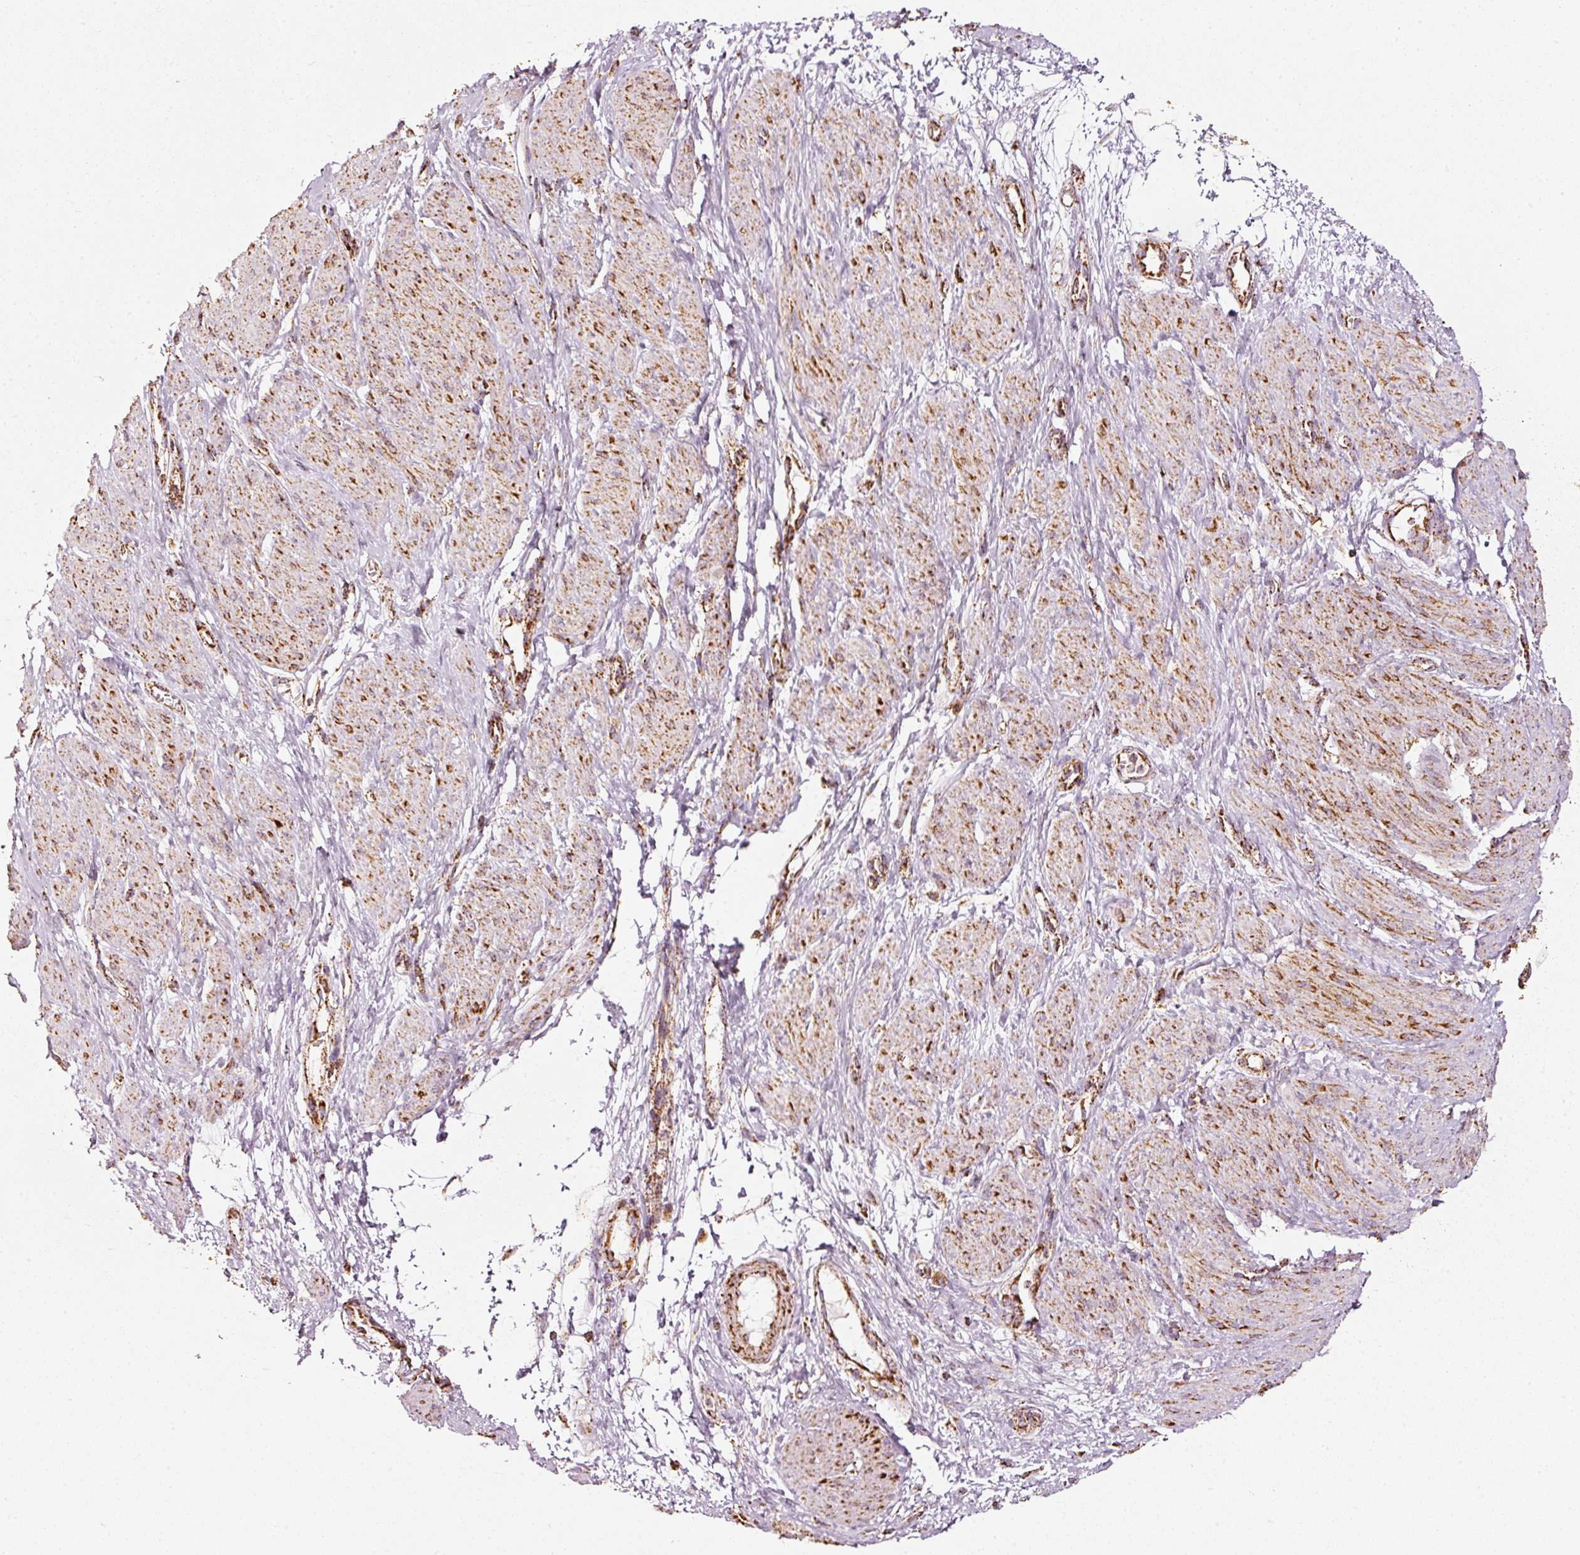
{"staining": {"intensity": "moderate", "quantity": ">75%", "location": "cytoplasmic/membranous"}, "tissue": "smooth muscle", "cell_type": "Smooth muscle cells", "image_type": "normal", "snomed": [{"axis": "morphology", "description": "Normal tissue, NOS"}, {"axis": "topography", "description": "Smooth muscle"}, {"axis": "topography", "description": "Uterus"}], "caption": "A brown stain highlights moderate cytoplasmic/membranous positivity of a protein in smooth muscle cells of unremarkable human smooth muscle. Using DAB (brown) and hematoxylin (blue) stains, captured at high magnification using brightfield microscopy.", "gene": "UQCRC1", "patient": {"sex": "female", "age": 39}}